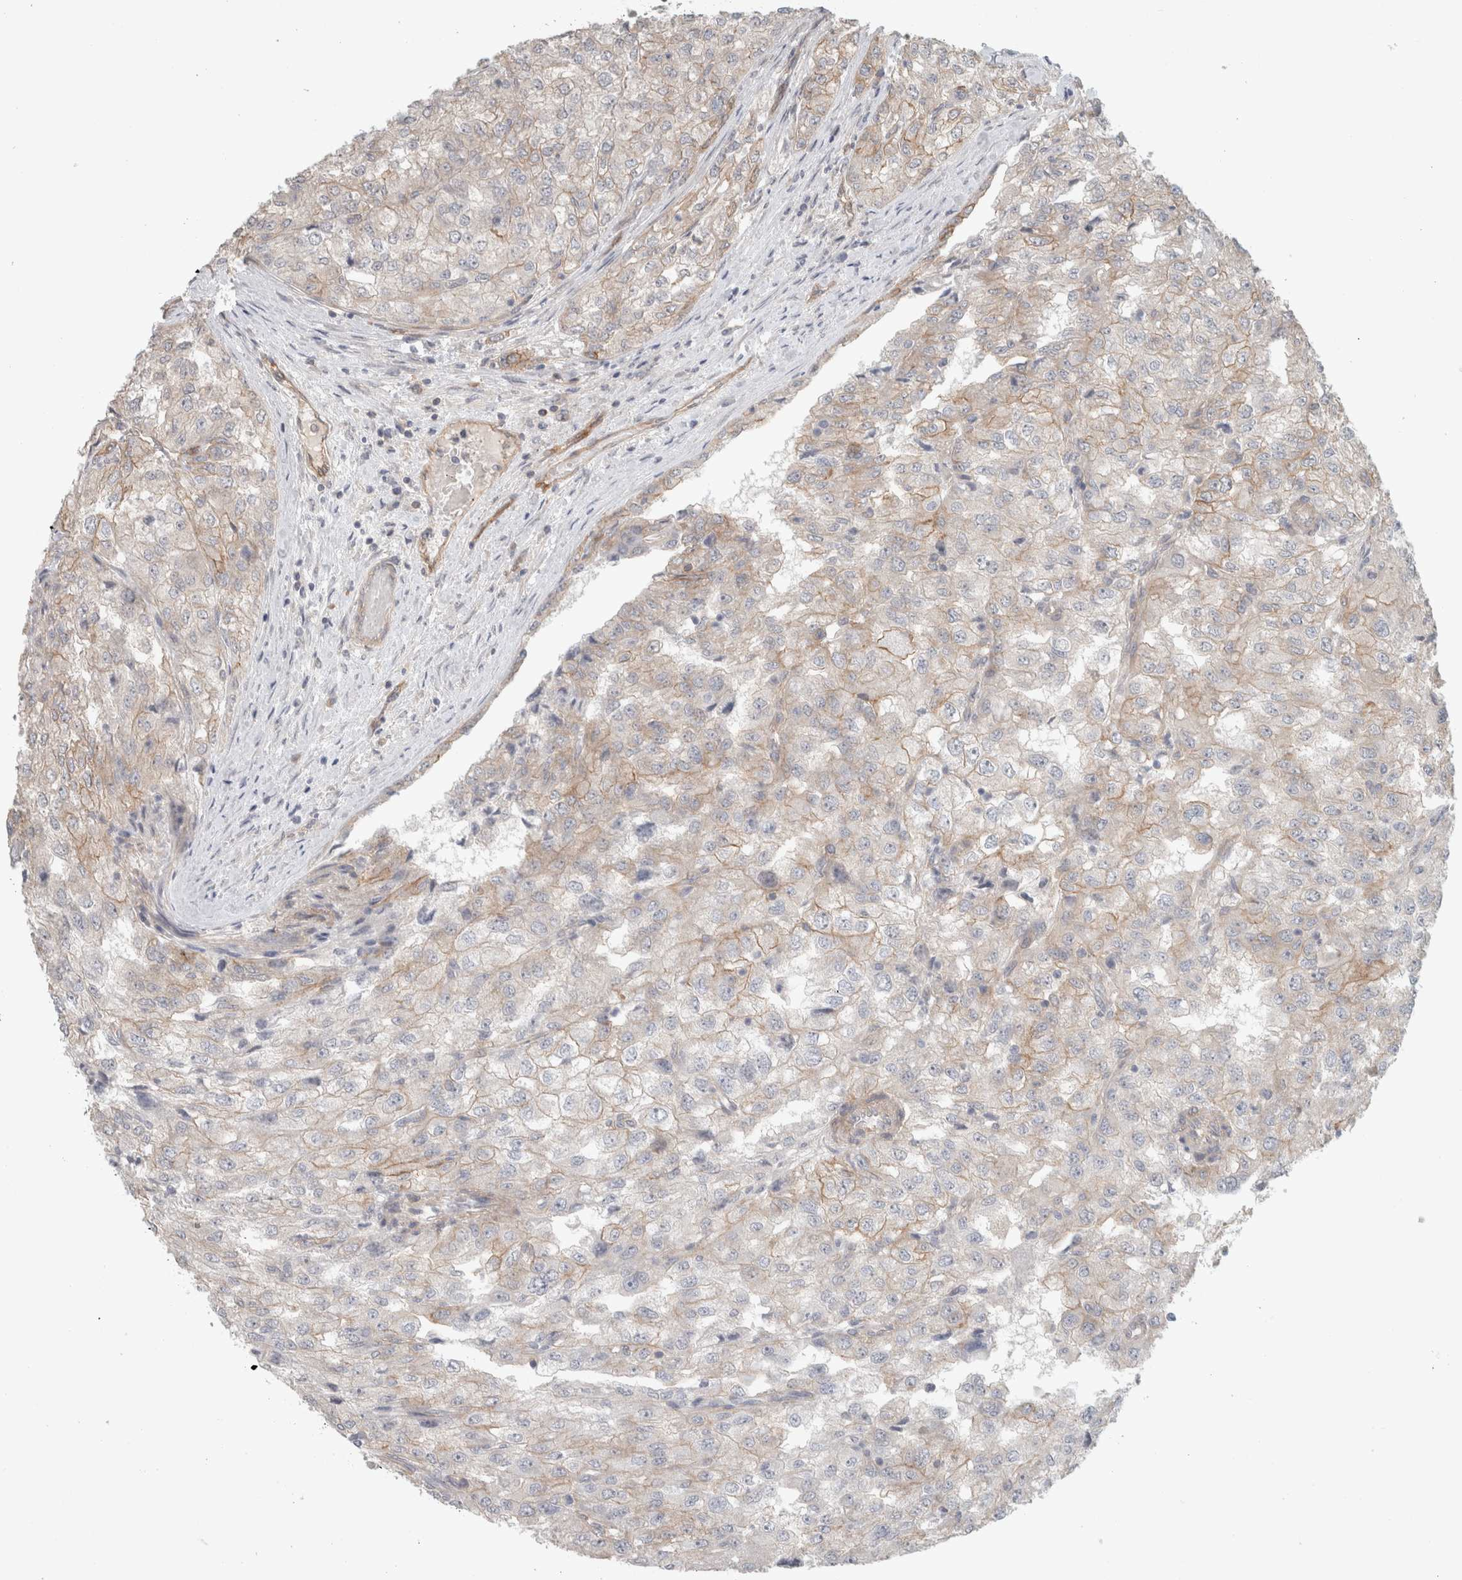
{"staining": {"intensity": "weak", "quantity": "<25%", "location": "cytoplasmic/membranous"}, "tissue": "renal cancer", "cell_type": "Tumor cells", "image_type": "cancer", "snomed": [{"axis": "morphology", "description": "Adenocarcinoma, NOS"}, {"axis": "topography", "description": "Kidney"}], "caption": "This is a image of immunohistochemistry staining of adenocarcinoma (renal), which shows no expression in tumor cells.", "gene": "RASAL2", "patient": {"sex": "female", "age": 54}}